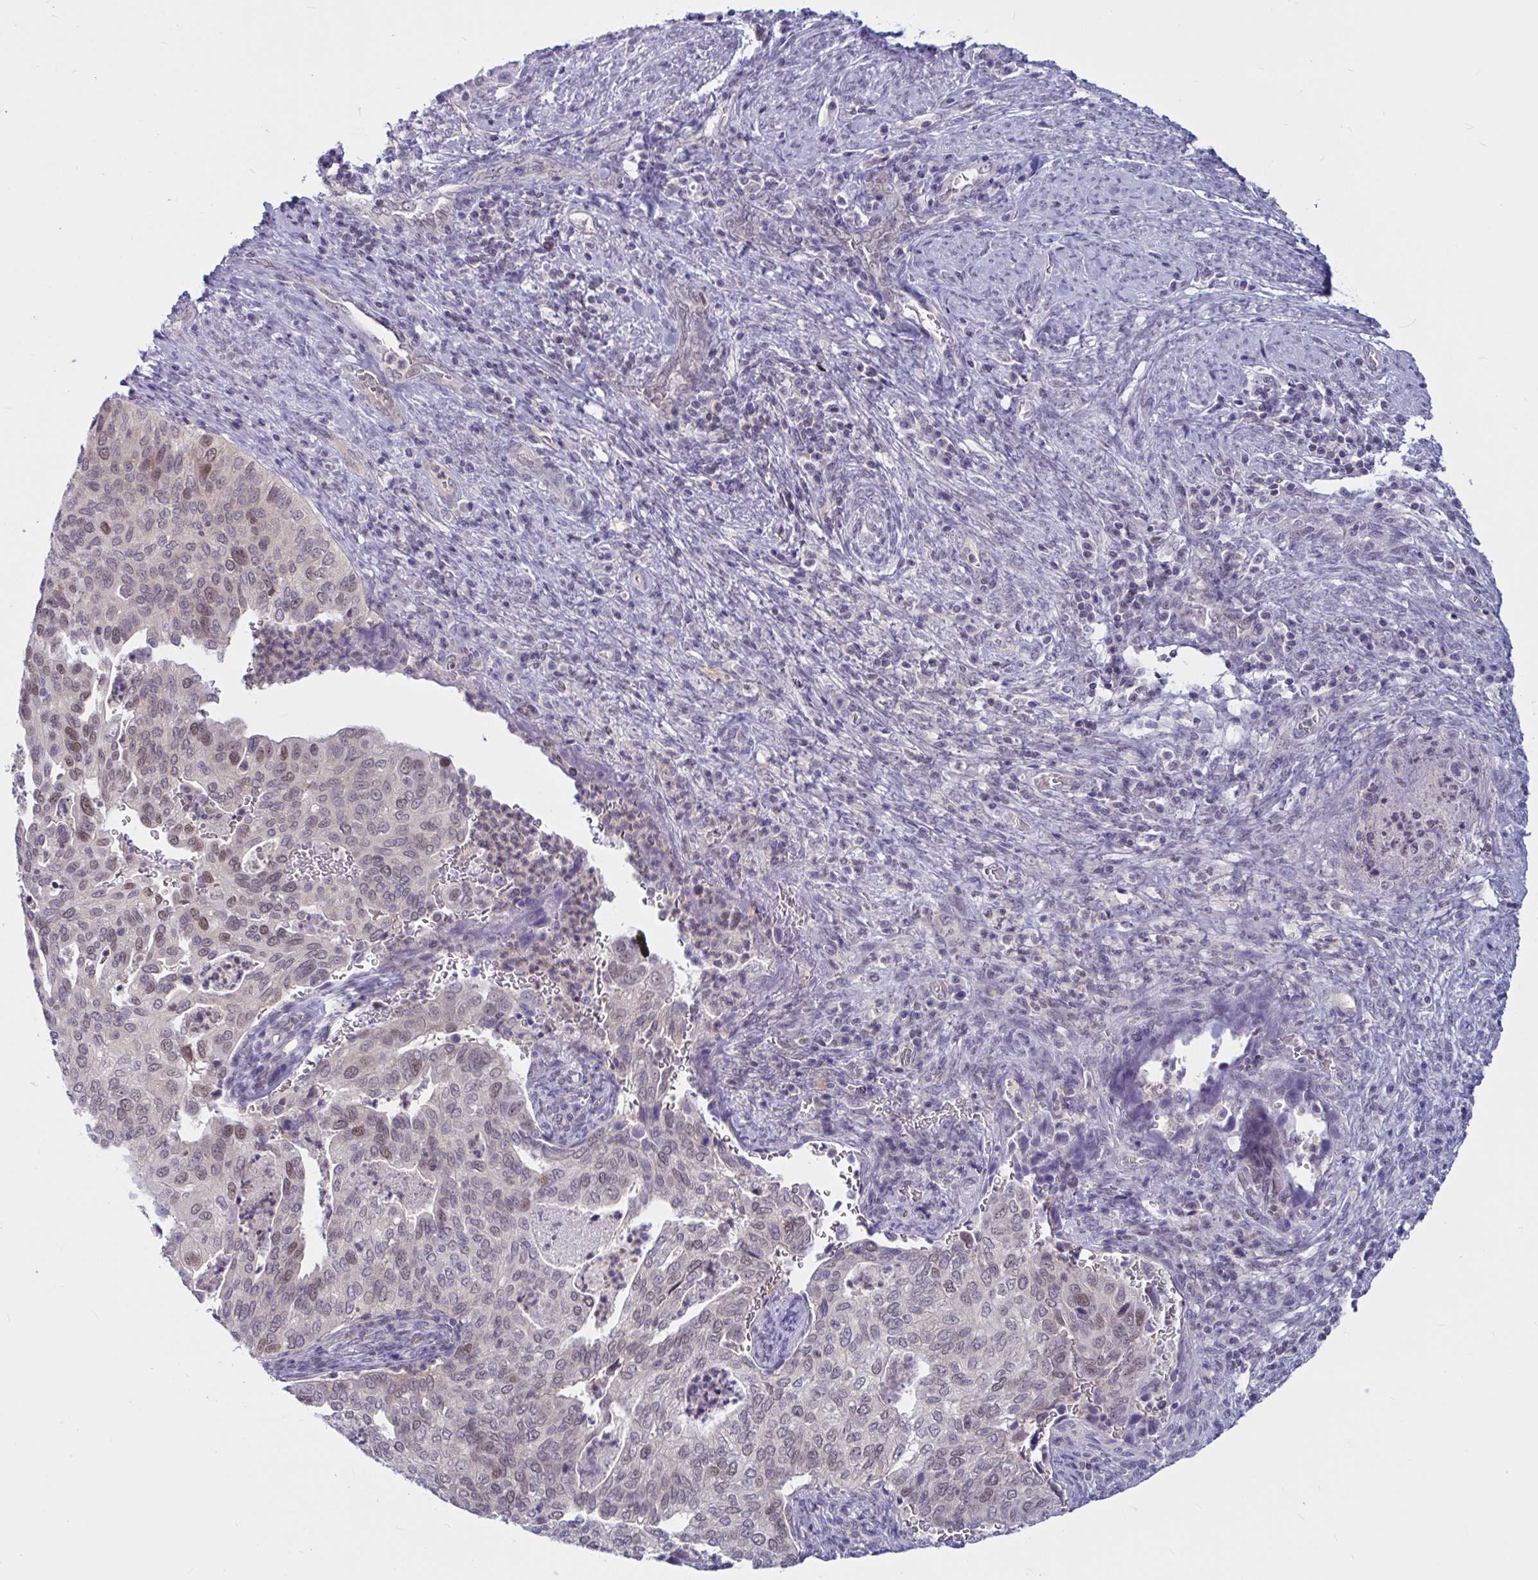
{"staining": {"intensity": "weak", "quantity": "<25%", "location": "nuclear"}, "tissue": "cervical cancer", "cell_type": "Tumor cells", "image_type": "cancer", "snomed": [{"axis": "morphology", "description": "Squamous cell carcinoma, NOS"}, {"axis": "topography", "description": "Cervix"}], "caption": "A high-resolution photomicrograph shows immunohistochemistry (IHC) staining of squamous cell carcinoma (cervical), which exhibits no significant staining in tumor cells.", "gene": "TSN", "patient": {"sex": "female", "age": 38}}